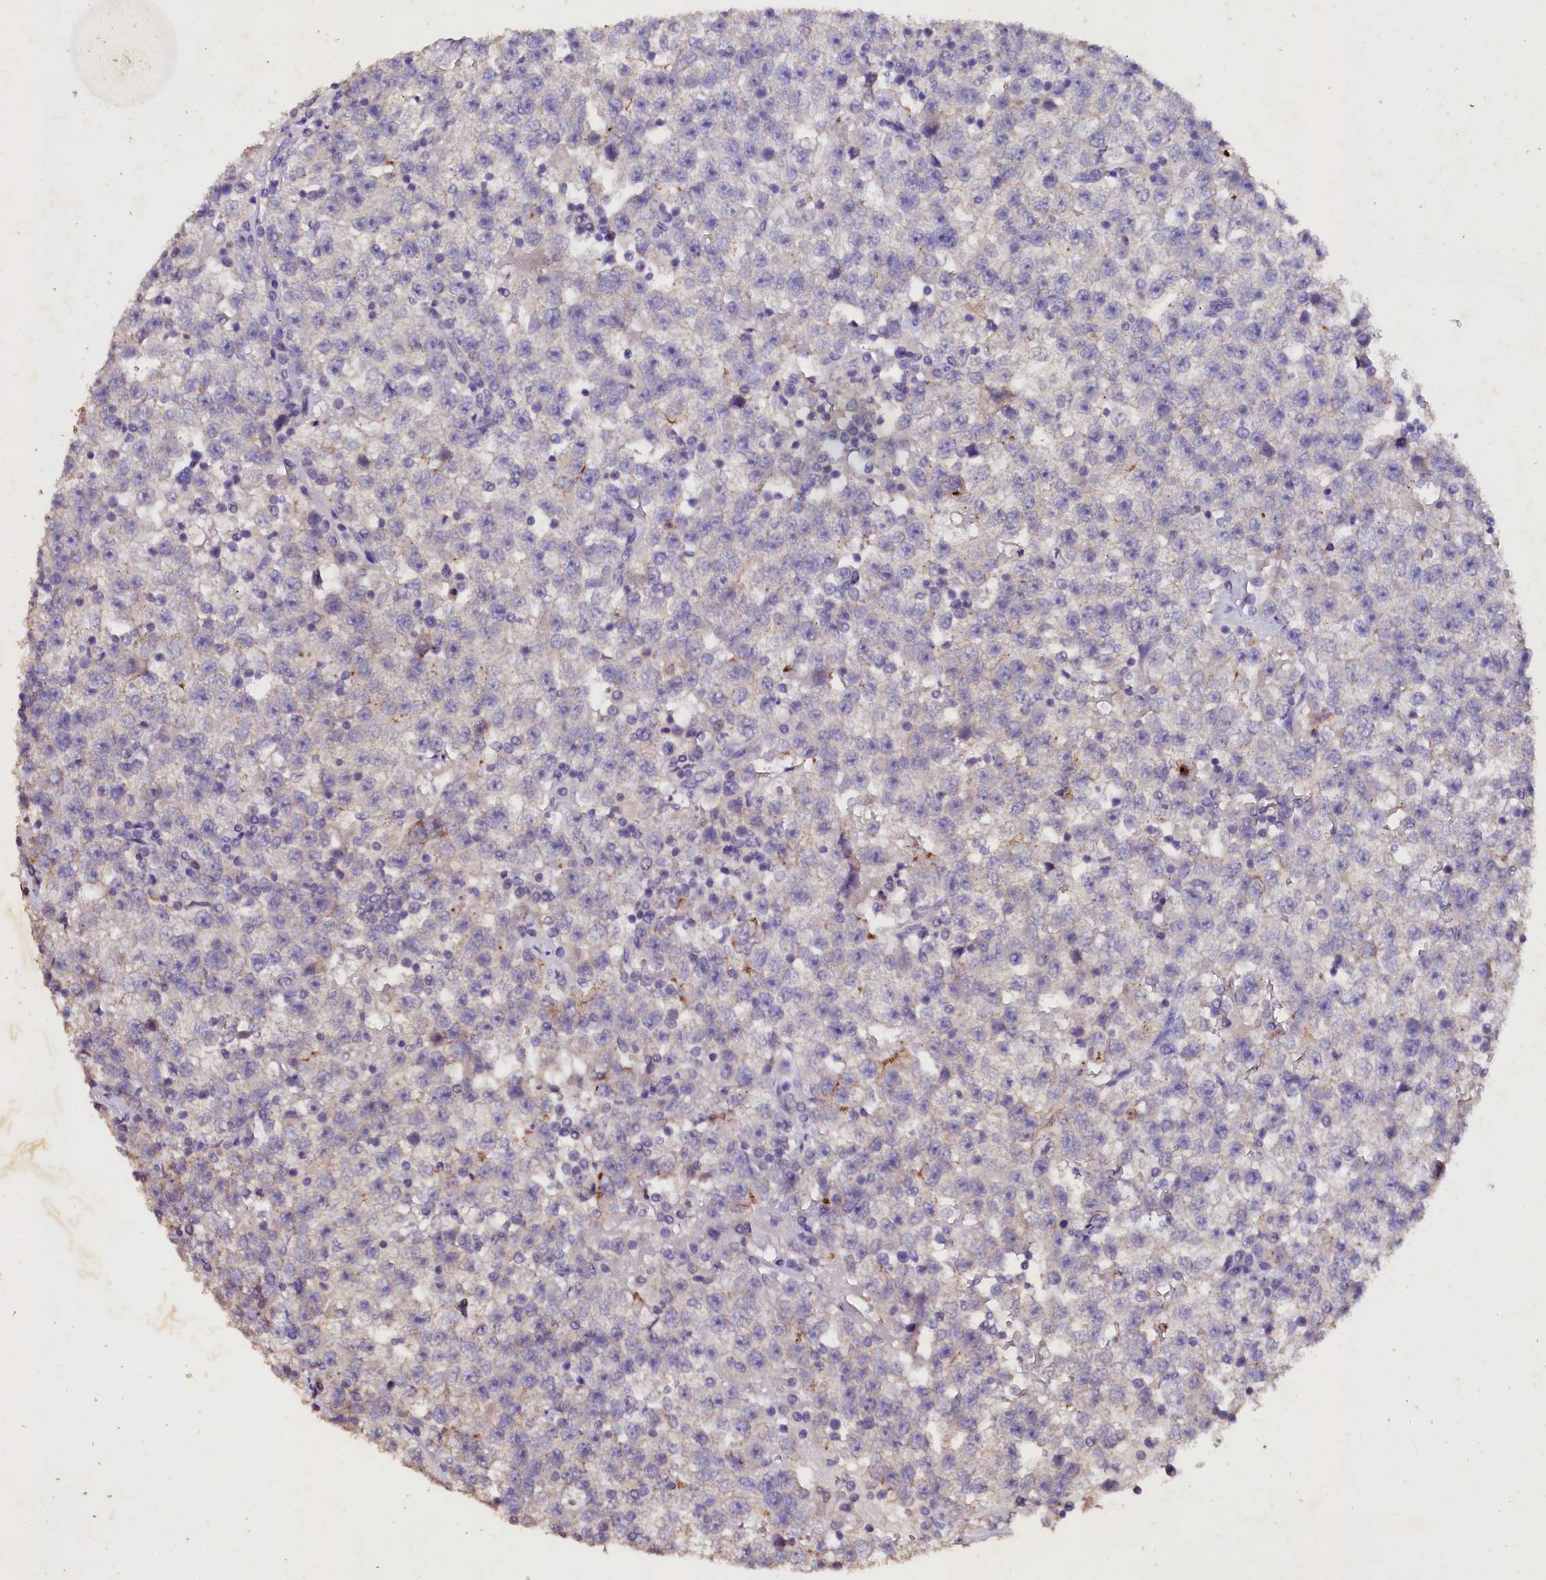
{"staining": {"intensity": "negative", "quantity": "none", "location": "none"}, "tissue": "testis cancer", "cell_type": "Tumor cells", "image_type": "cancer", "snomed": [{"axis": "morphology", "description": "Seminoma, NOS"}, {"axis": "topography", "description": "Testis"}], "caption": "DAB (3,3'-diaminobenzidine) immunohistochemical staining of testis seminoma shows no significant staining in tumor cells. (Brightfield microscopy of DAB (3,3'-diaminobenzidine) IHC at high magnification).", "gene": "VPS36", "patient": {"sex": "male", "age": 22}}